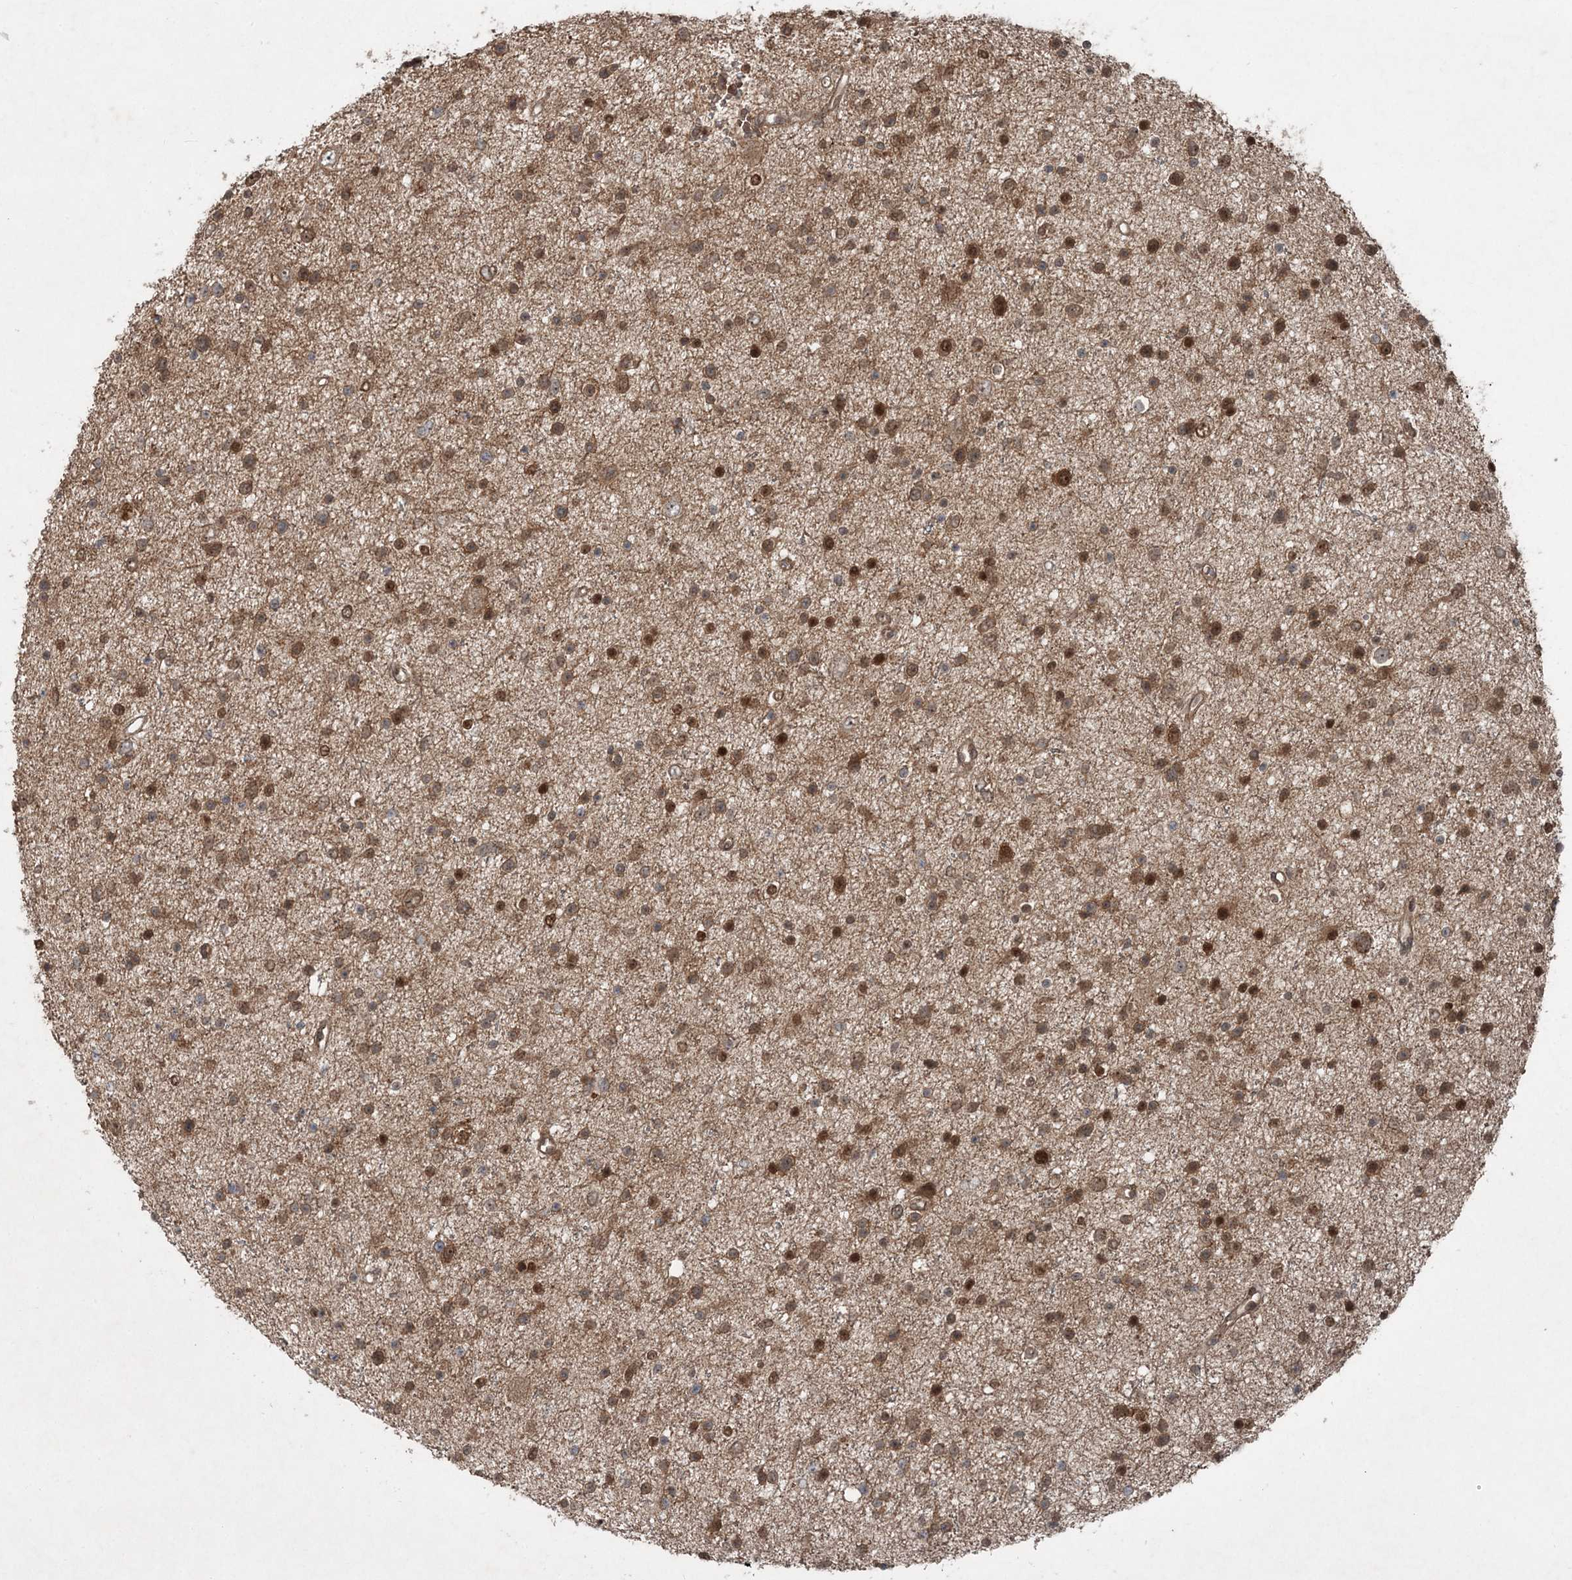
{"staining": {"intensity": "moderate", "quantity": ">75%", "location": "cytoplasmic/membranous,nuclear"}, "tissue": "glioma", "cell_type": "Tumor cells", "image_type": "cancer", "snomed": [{"axis": "morphology", "description": "Glioma, malignant, Low grade"}, {"axis": "topography", "description": "Brain"}], "caption": "A medium amount of moderate cytoplasmic/membranous and nuclear expression is present in about >75% of tumor cells in malignant glioma (low-grade) tissue.", "gene": "FBXL17", "patient": {"sex": "female", "age": 37}}